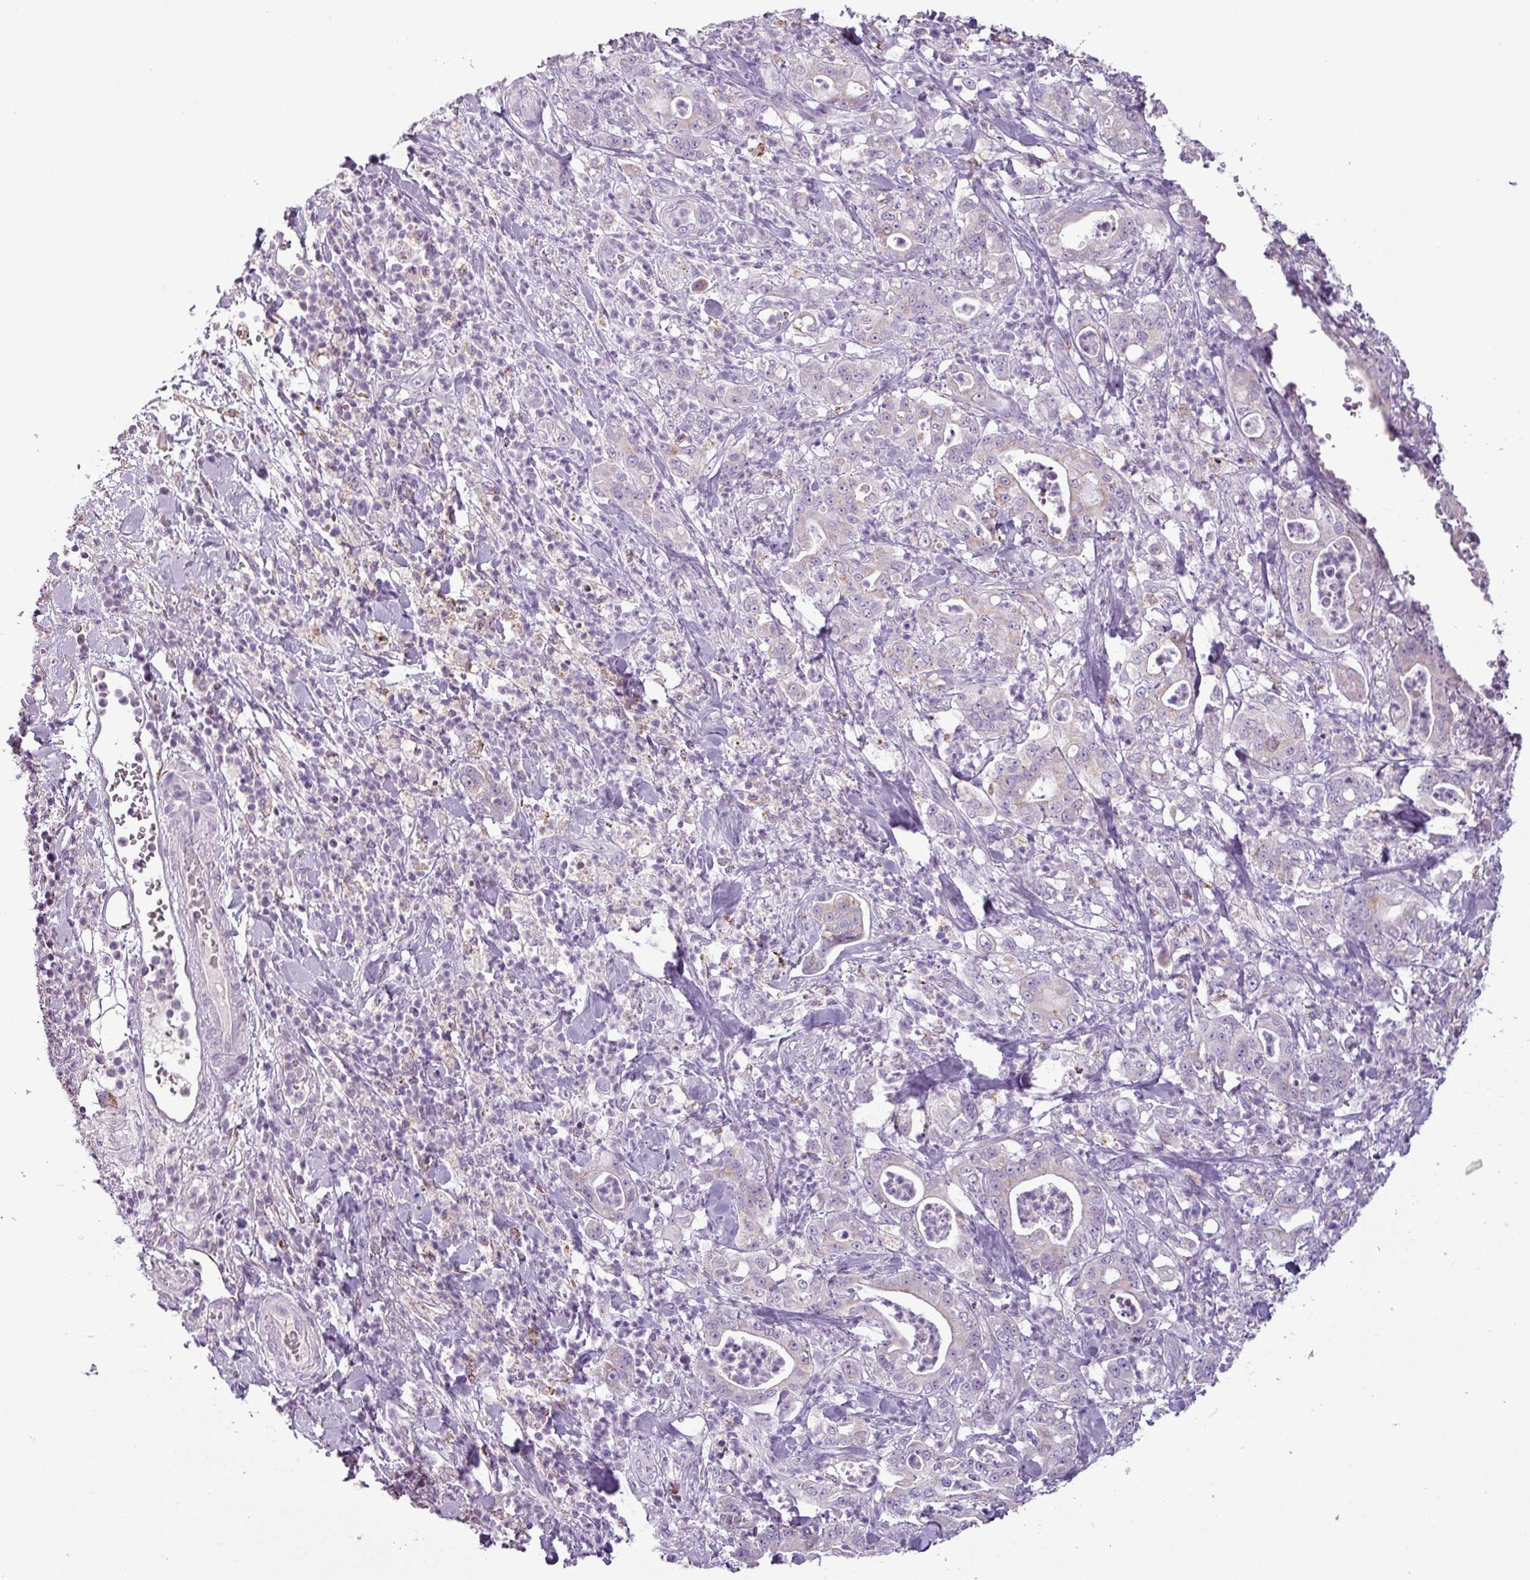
{"staining": {"intensity": "weak", "quantity": "25%-75%", "location": "cytoplasmic/membranous"}, "tissue": "pancreatic cancer", "cell_type": "Tumor cells", "image_type": "cancer", "snomed": [{"axis": "morphology", "description": "Adenocarcinoma, NOS"}, {"axis": "topography", "description": "Pancreas"}], "caption": "A low amount of weak cytoplasmic/membranous staining is appreciated in approximately 25%-75% of tumor cells in pancreatic adenocarcinoma tissue.", "gene": "ZNF667", "patient": {"sex": "male", "age": 71}}